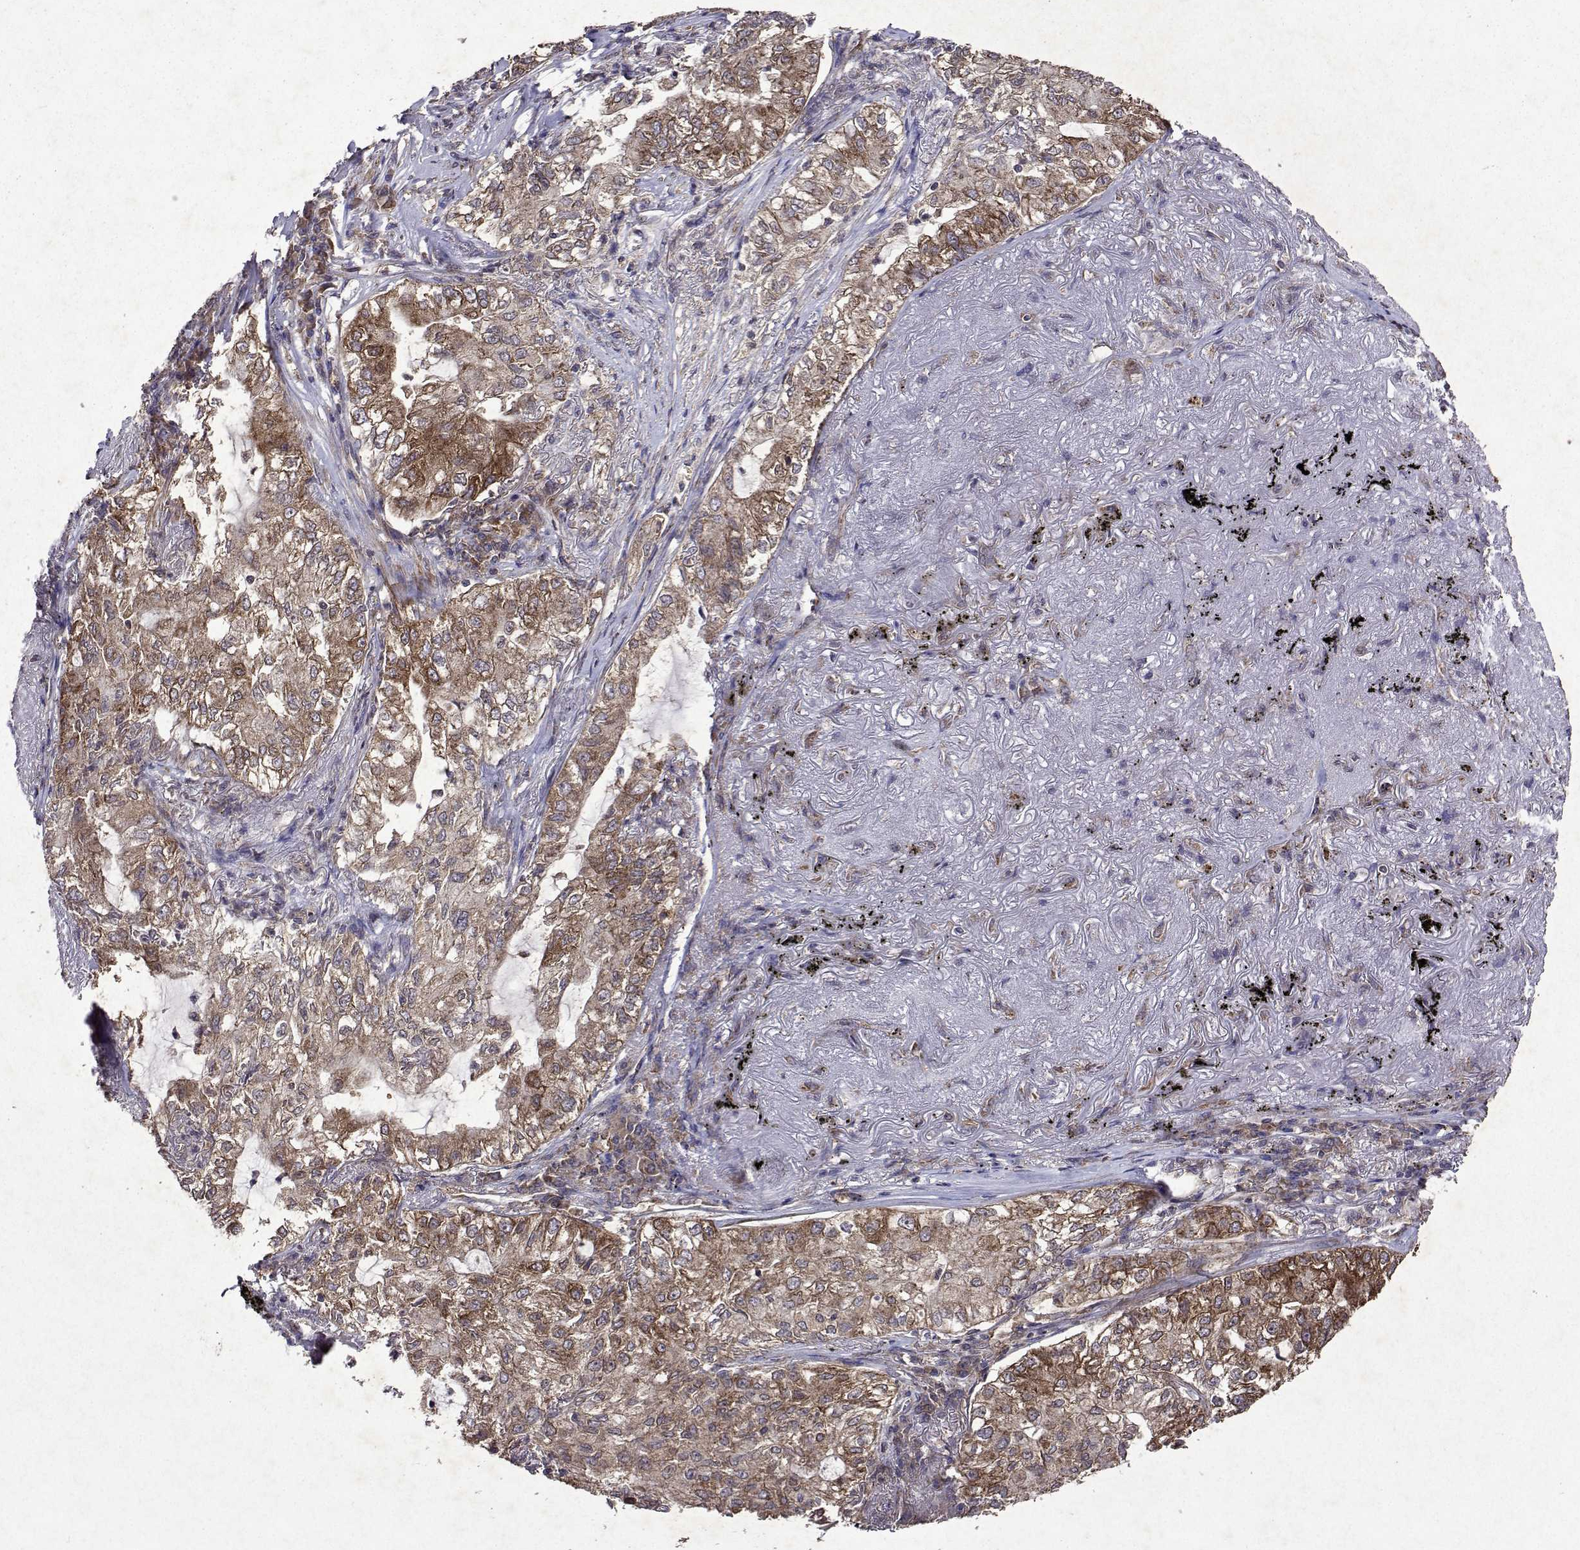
{"staining": {"intensity": "moderate", "quantity": ">75%", "location": "cytoplasmic/membranous"}, "tissue": "lung cancer", "cell_type": "Tumor cells", "image_type": "cancer", "snomed": [{"axis": "morphology", "description": "Adenocarcinoma, NOS"}, {"axis": "topography", "description": "Lung"}], "caption": "Brown immunohistochemical staining in adenocarcinoma (lung) displays moderate cytoplasmic/membranous positivity in approximately >75% of tumor cells. (DAB (3,3'-diaminobenzidine) IHC with brightfield microscopy, high magnification).", "gene": "TARBP2", "patient": {"sex": "female", "age": 73}}